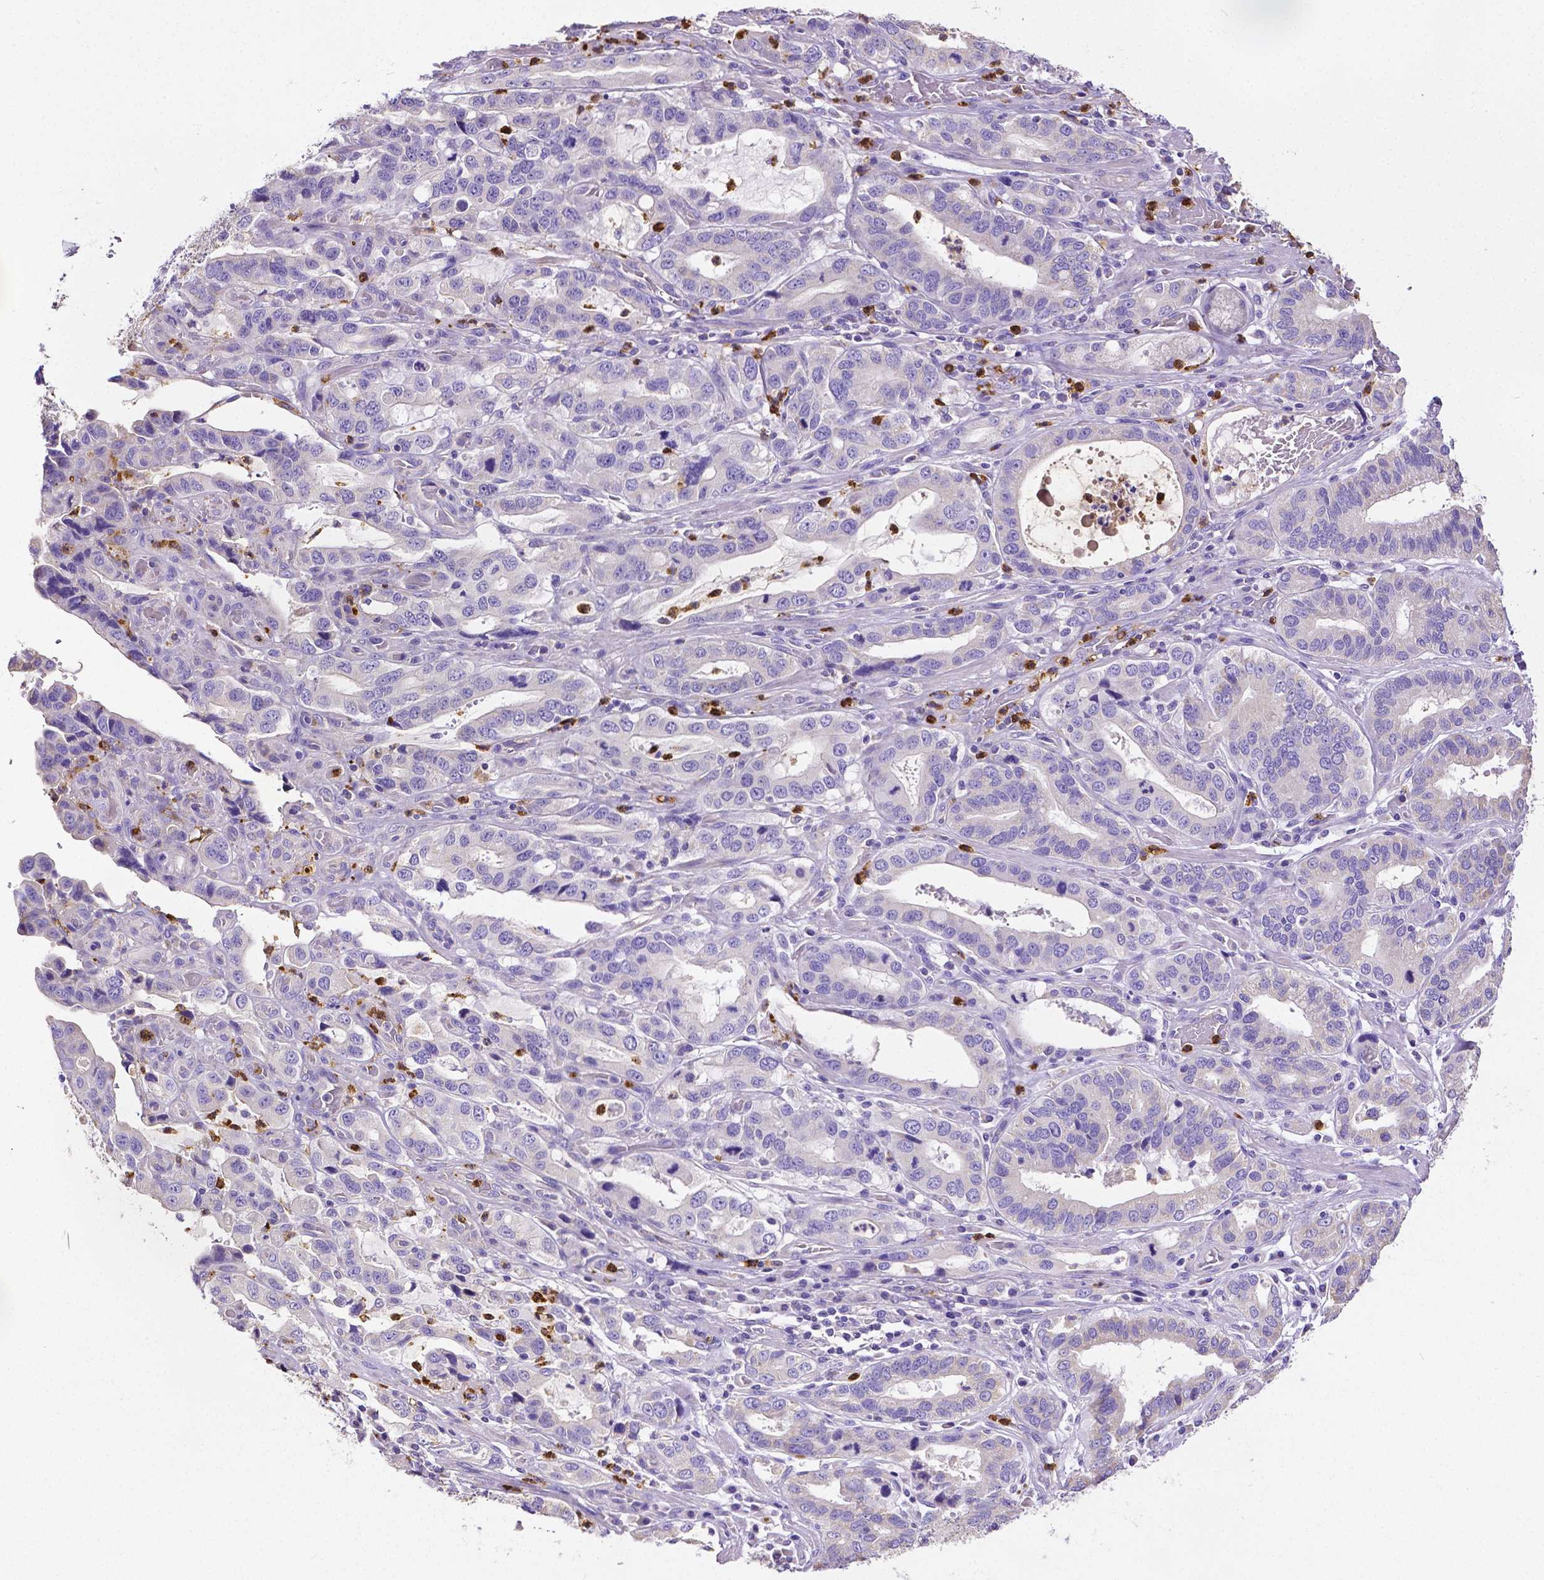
{"staining": {"intensity": "negative", "quantity": "none", "location": "none"}, "tissue": "stomach cancer", "cell_type": "Tumor cells", "image_type": "cancer", "snomed": [{"axis": "morphology", "description": "Adenocarcinoma, NOS"}, {"axis": "topography", "description": "Stomach, lower"}], "caption": "Immunohistochemistry (IHC) micrograph of human stomach cancer (adenocarcinoma) stained for a protein (brown), which exhibits no positivity in tumor cells.", "gene": "MMP9", "patient": {"sex": "female", "age": 76}}